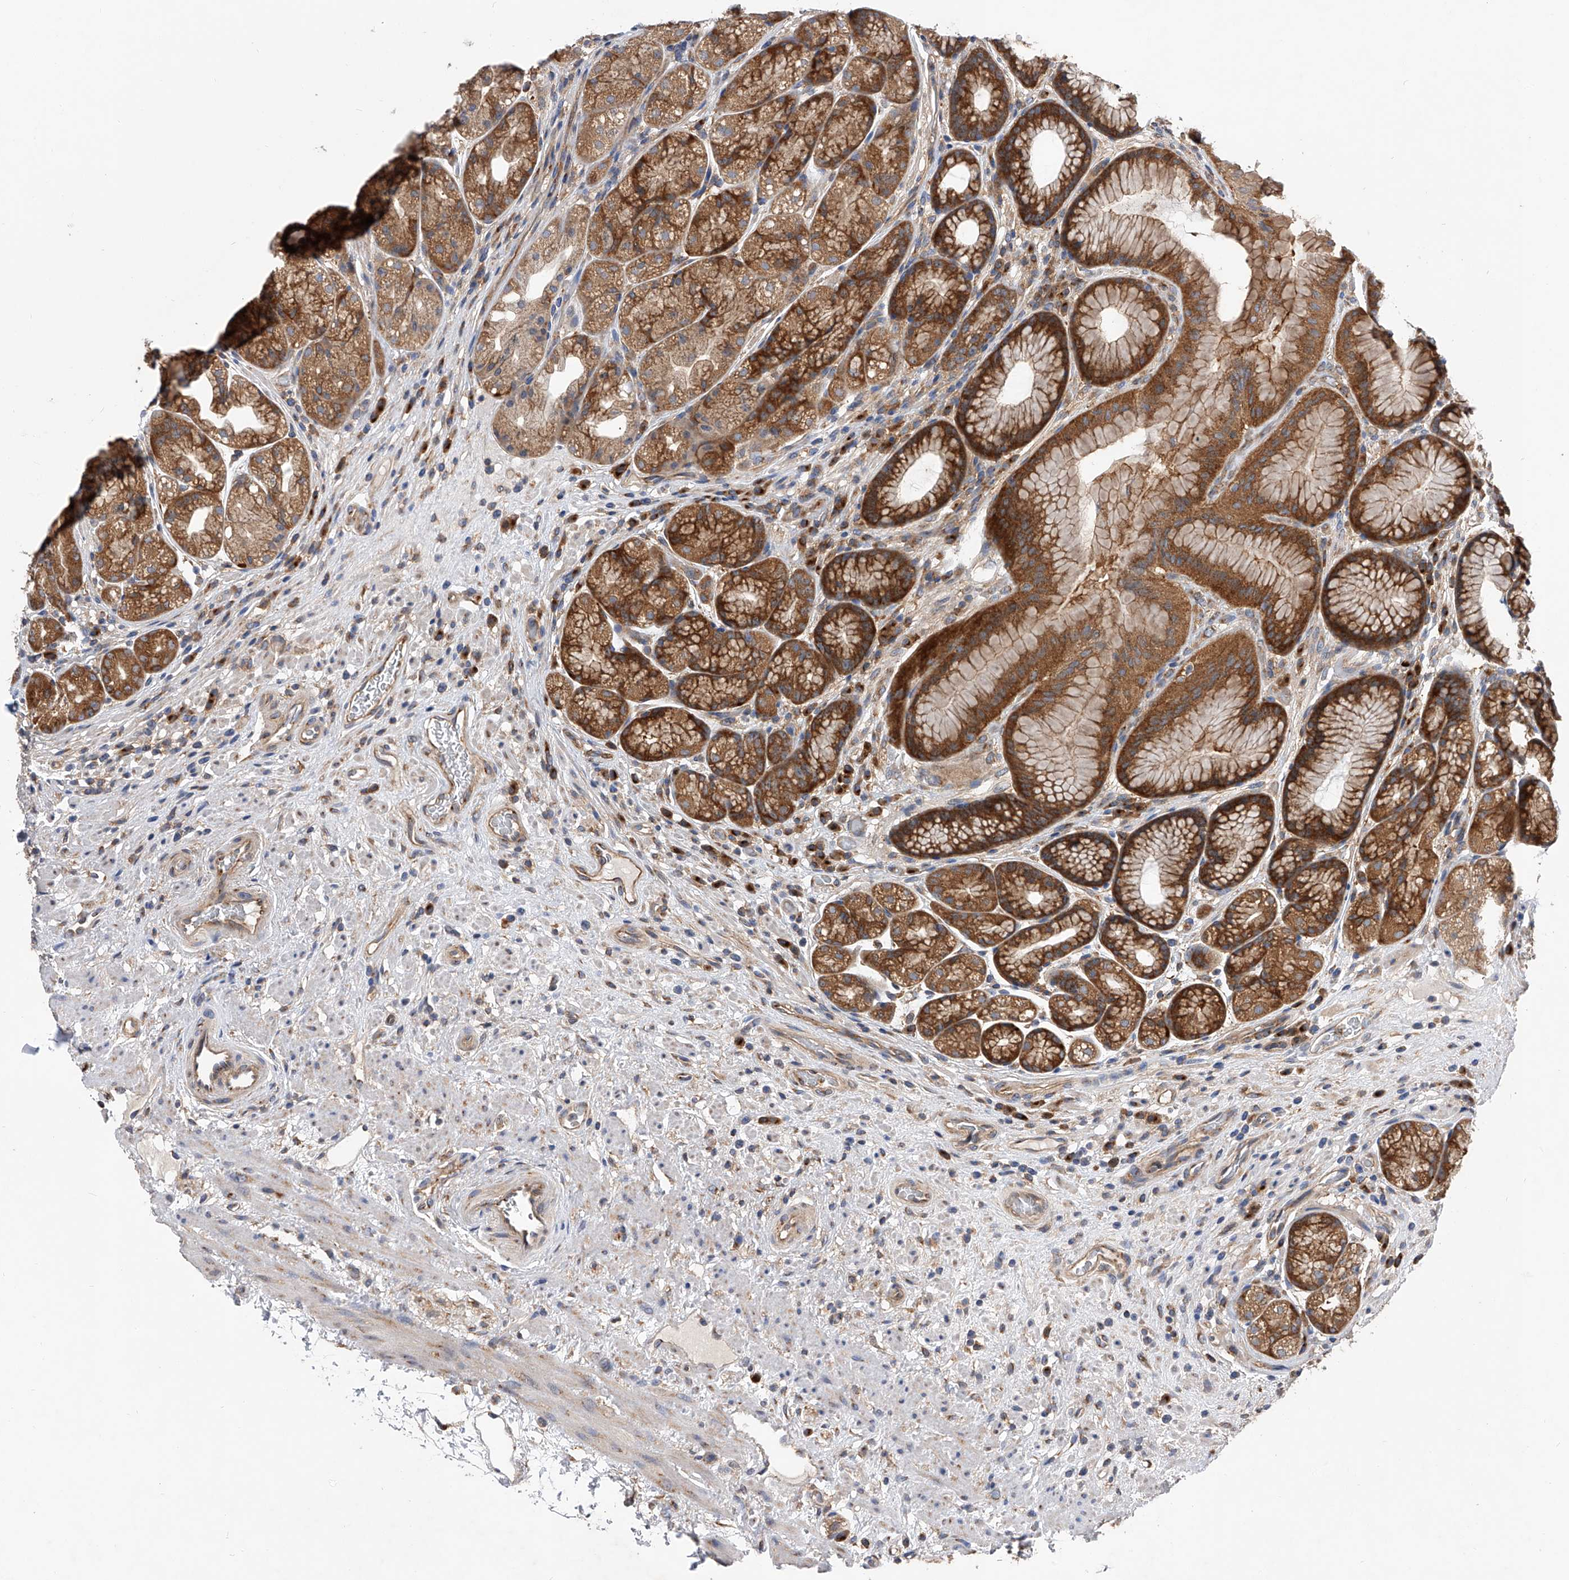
{"staining": {"intensity": "strong", "quantity": ">75%", "location": "cytoplasmic/membranous"}, "tissue": "stomach", "cell_type": "Glandular cells", "image_type": "normal", "snomed": [{"axis": "morphology", "description": "Normal tissue, NOS"}, {"axis": "topography", "description": "Stomach"}], "caption": "IHC (DAB (3,3'-diaminobenzidine)) staining of benign stomach displays strong cytoplasmic/membranous protein staining in approximately >75% of glandular cells. The protein of interest is shown in brown color, while the nuclei are stained blue.", "gene": "CFAP410", "patient": {"sex": "male", "age": 57}}